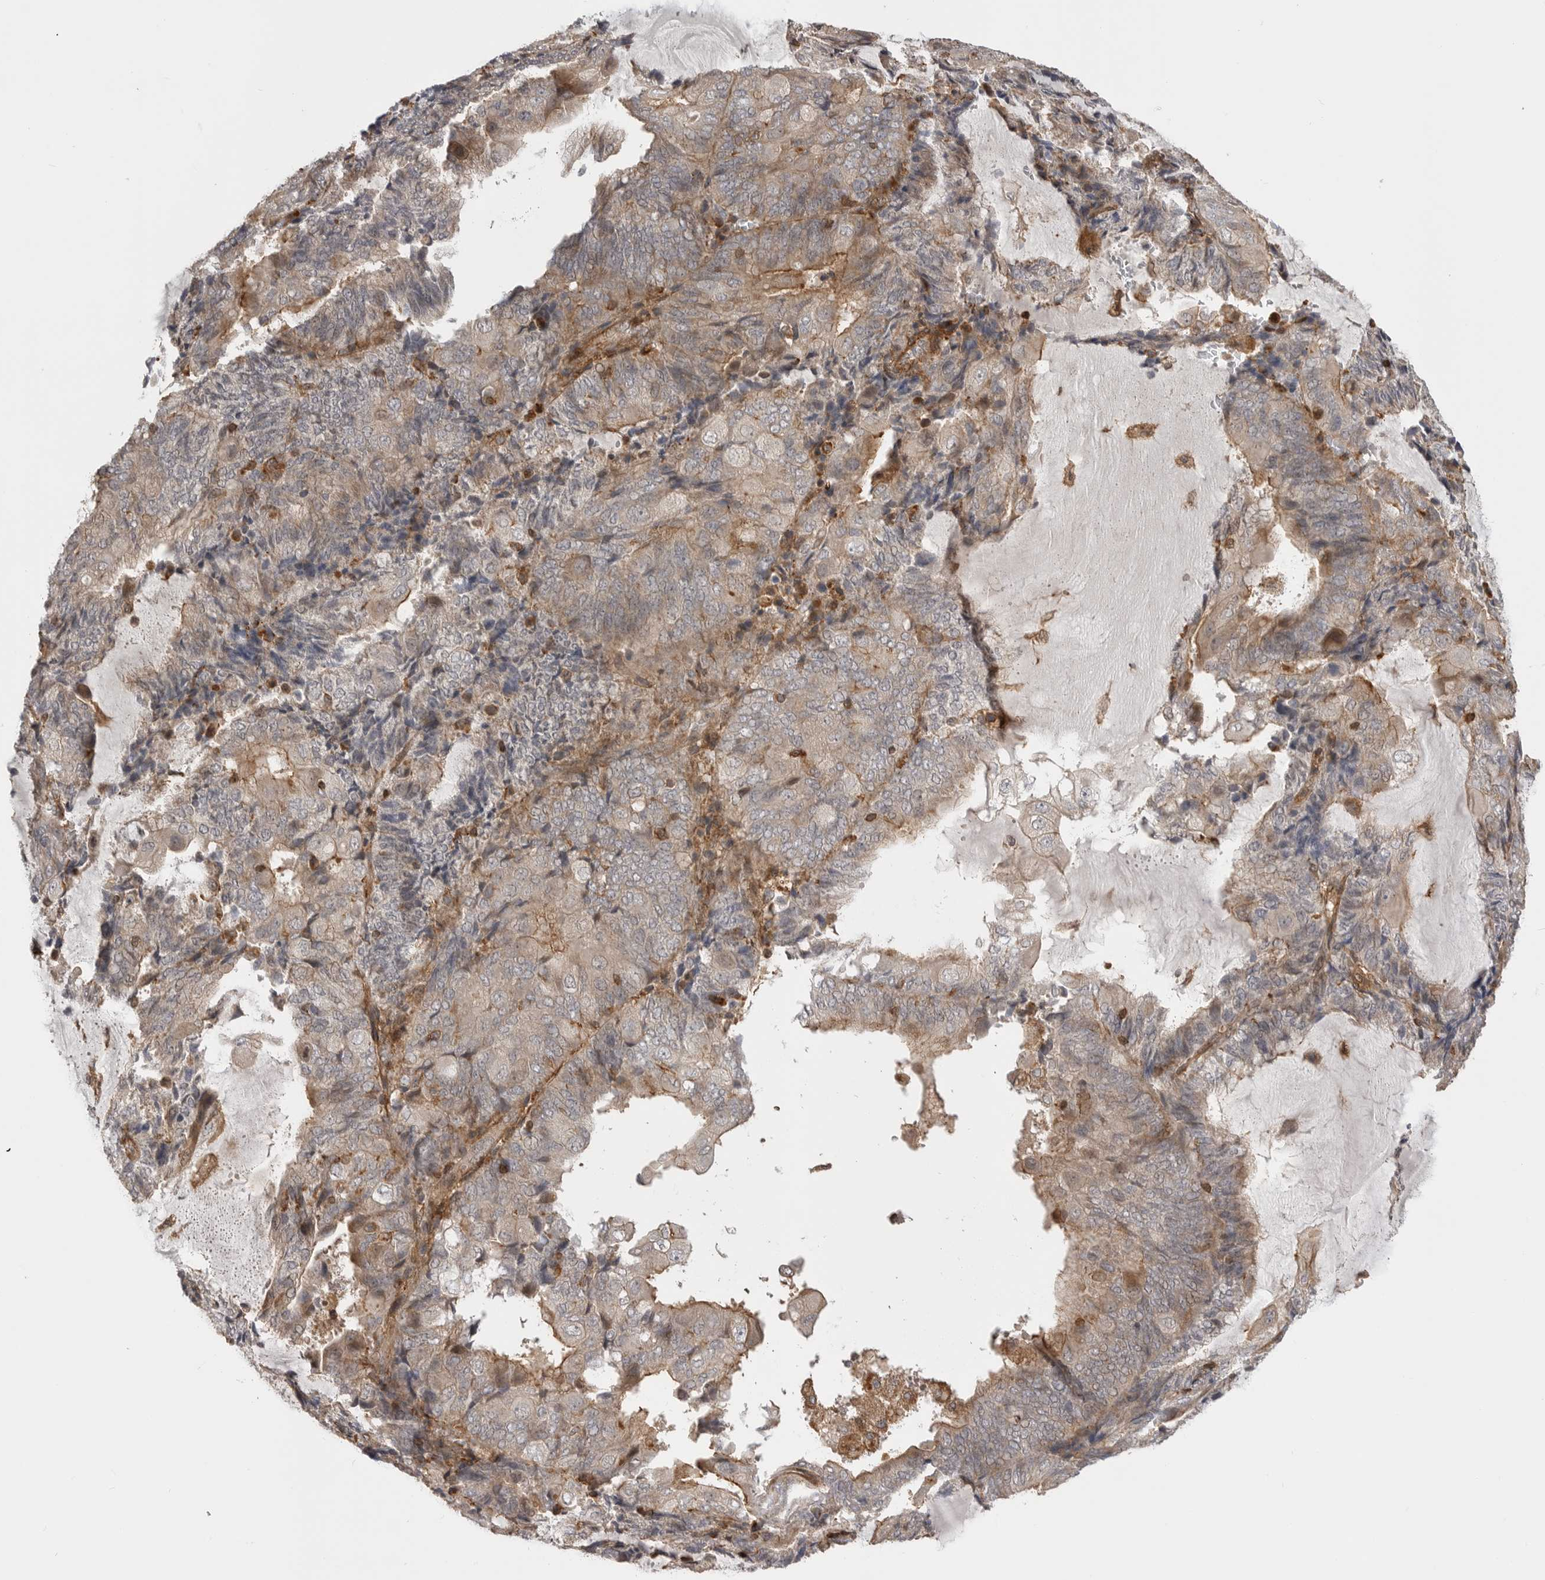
{"staining": {"intensity": "weak", "quantity": "<25%", "location": "cytoplasmic/membranous"}, "tissue": "endometrial cancer", "cell_type": "Tumor cells", "image_type": "cancer", "snomed": [{"axis": "morphology", "description": "Adenocarcinoma, NOS"}, {"axis": "topography", "description": "Endometrium"}], "caption": "A high-resolution micrograph shows immunohistochemistry staining of endometrial adenocarcinoma, which shows no significant staining in tumor cells.", "gene": "TRIM56", "patient": {"sex": "female", "age": 81}}